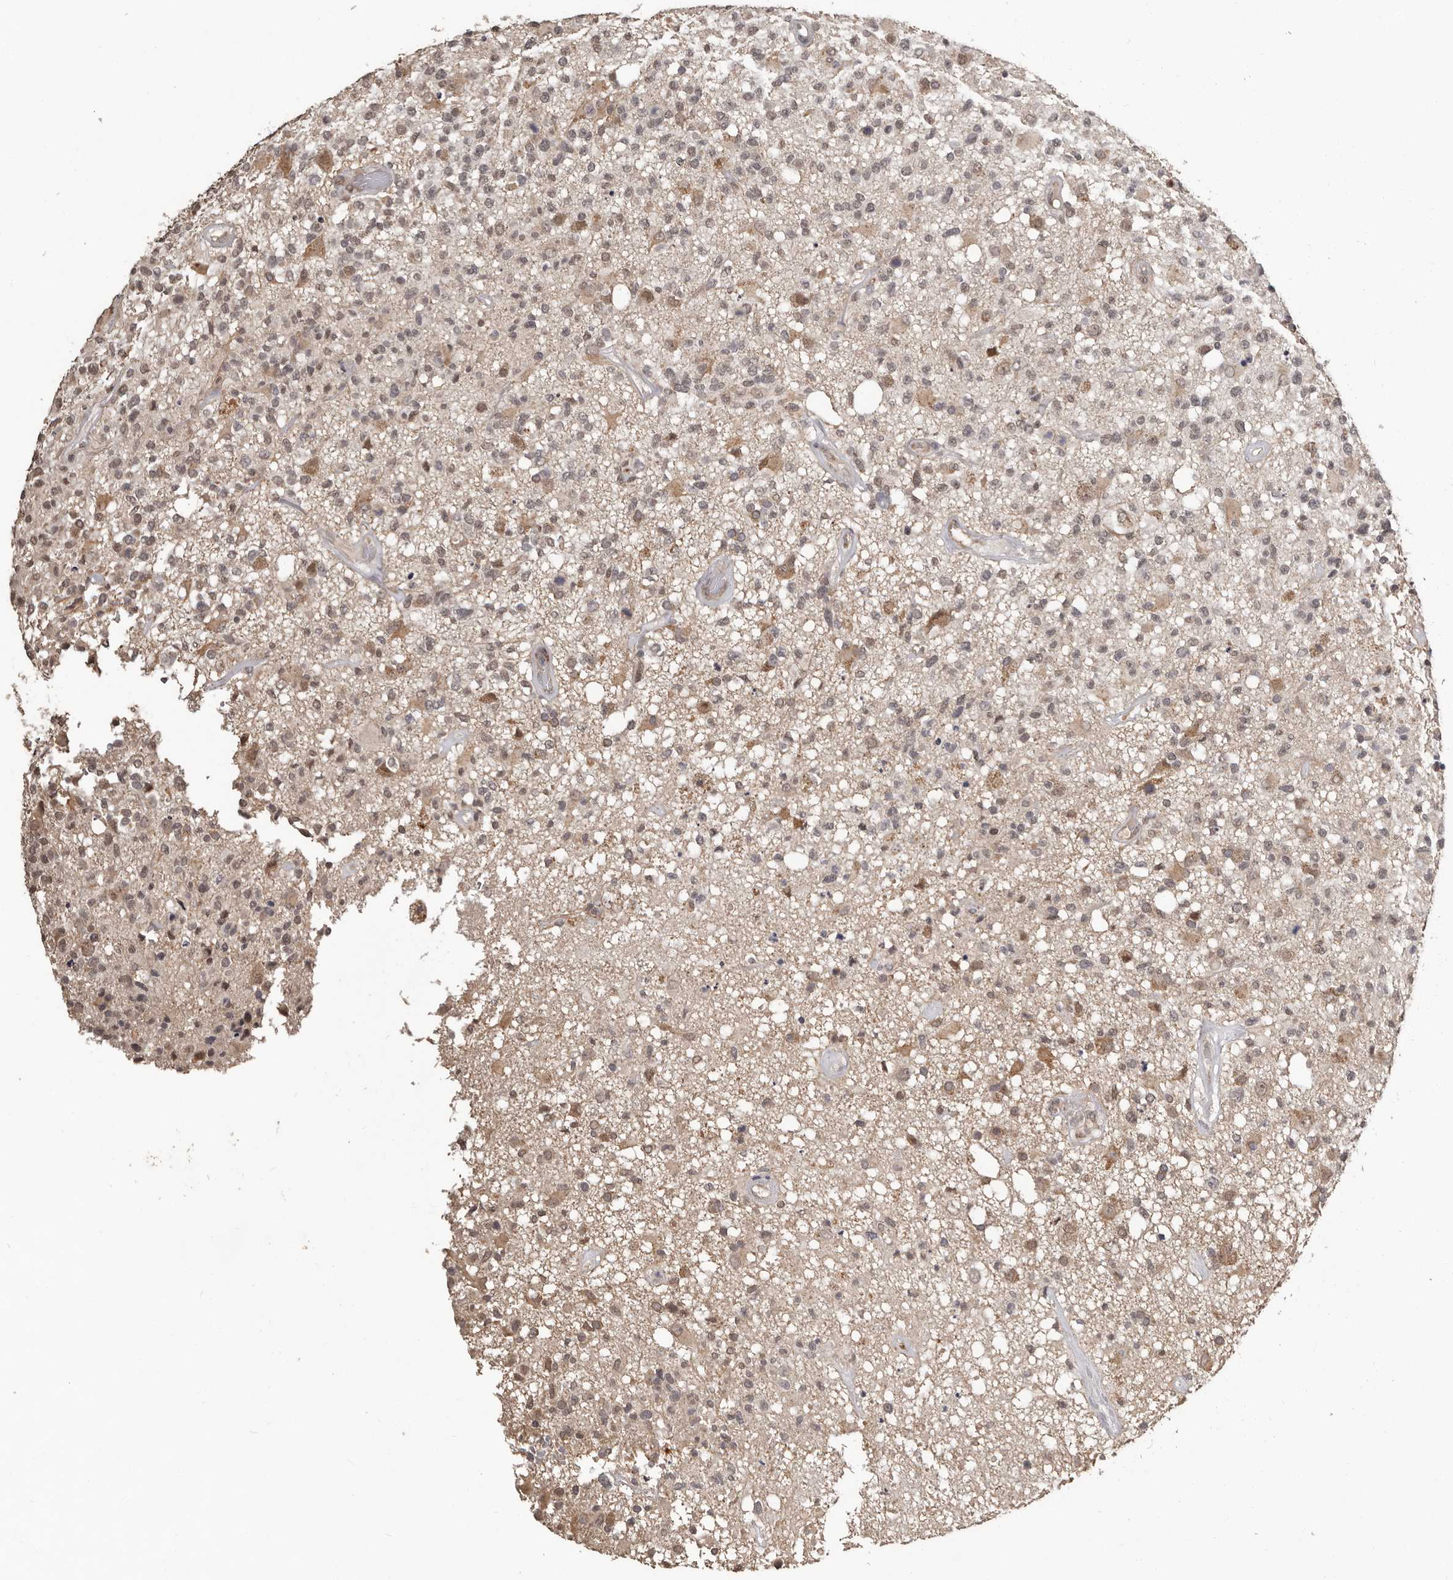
{"staining": {"intensity": "moderate", "quantity": "<25%", "location": "cytoplasmic/membranous,nuclear"}, "tissue": "glioma", "cell_type": "Tumor cells", "image_type": "cancer", "snomed": [{"axis": "morphology", "description": "Glioma, malignant, High grade"}, {"axis": "morphology", "description": "Glioblastoma, NOS"}, {"axis": "topography", "description": "Brain"}], "caption": "This is a histology image of immunohistochemistry (IHC) staining of malignant high-grade glioma, which shows moderate staining in the cytoplasmic/membranous and nuclear of tumor cells.", "gene": "ZFP14", "patient": {"sex": "male", "age": 60}}